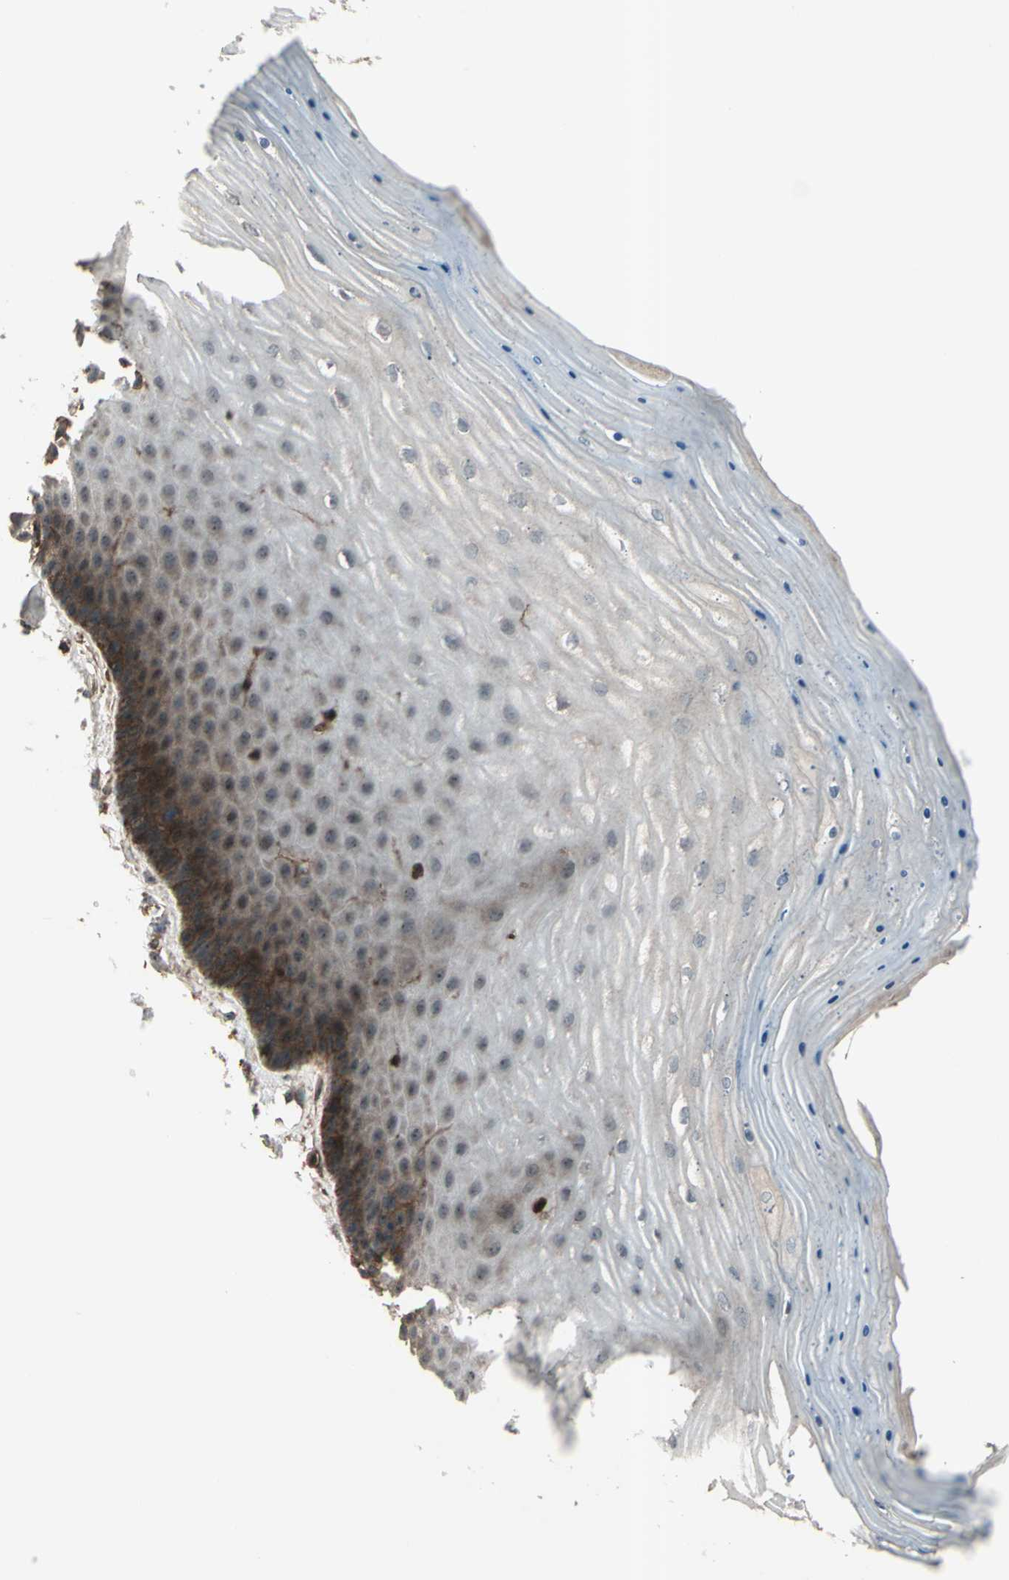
{"staining": {"intensity": "strong", "quantity": "<25%", "location": "cytoplasmic/membranous"}, "tissue": "cervix", "cell_type": "Squamous epithelial cells", "image_type": "normal", "snomed": [{"axis": "morphology", "description": "Normal tissue, NOS"}, {"axis": "topography", "description": "Cervix"}], "caption": "Squamous epithelial cells reveal medium levels of strong cytoplasmic/membranous positivity in approximately <25% of cells in normal human cervix. Immunohistochemistry stains the protein of interest in brown and the nuclei are stained blue.", "gene": "FXYD5", "patient": {"sex": "female", "age": 55}}